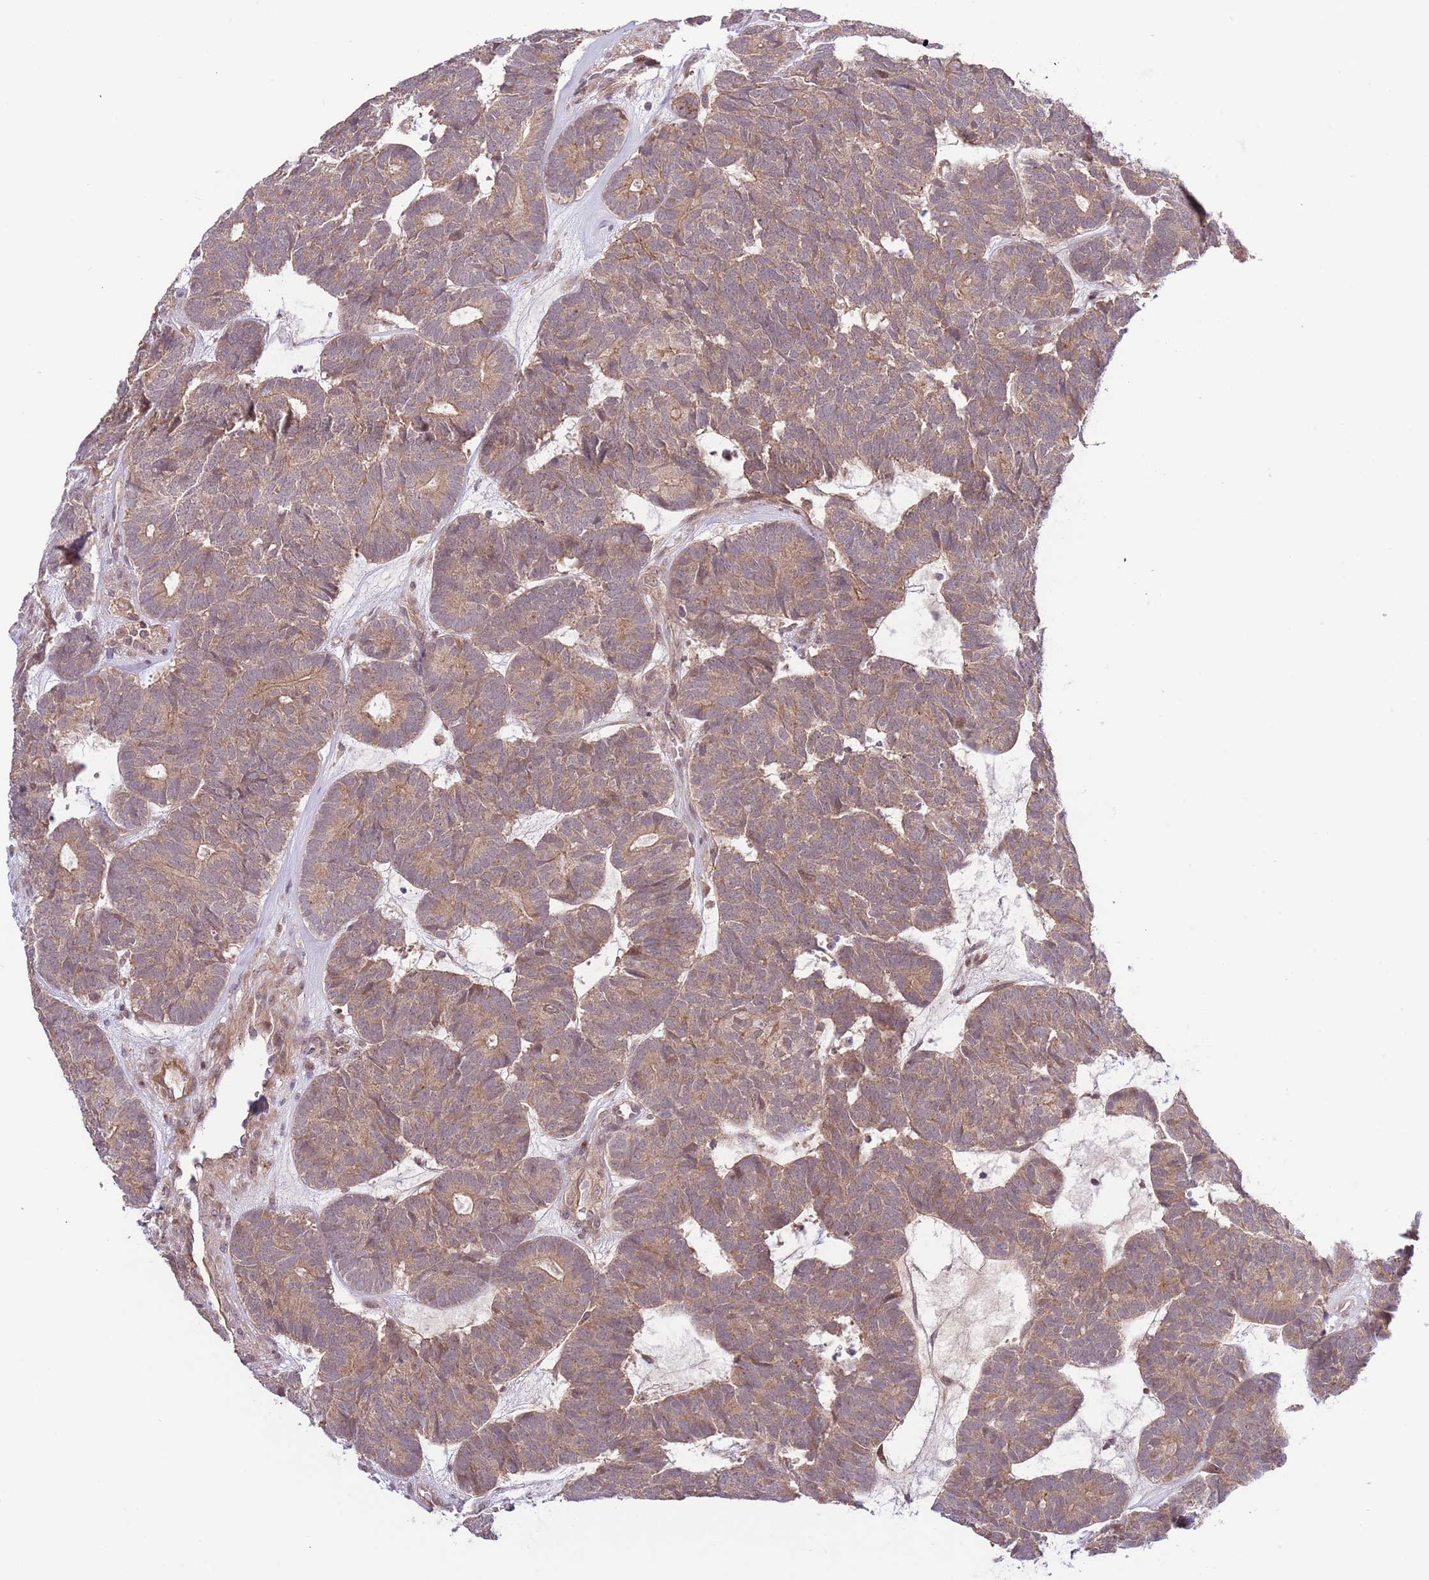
{"staining": {"intensity": "weak", "quantity": ">75%", "location": "cytoplasmic/membranous"}, "tissue": "head and neck cancer", "cell_type": "Tumor cells", "image_type": "cancer", "snomed": [{"axis": "morphology", "description": "Adenocarcinoma, NOS"}, {"axis": "topography", "description": "Head-Neck"}], "caption": "IHC image of human adenocarcinoma (head and neck) stained for a protein (brown), which reveals low levels of weak cytoplasmic/membranous positivity in about >75% of tumor cells.", "gene": "PRR16", "patient": {"sex": "female", "age": 81}}